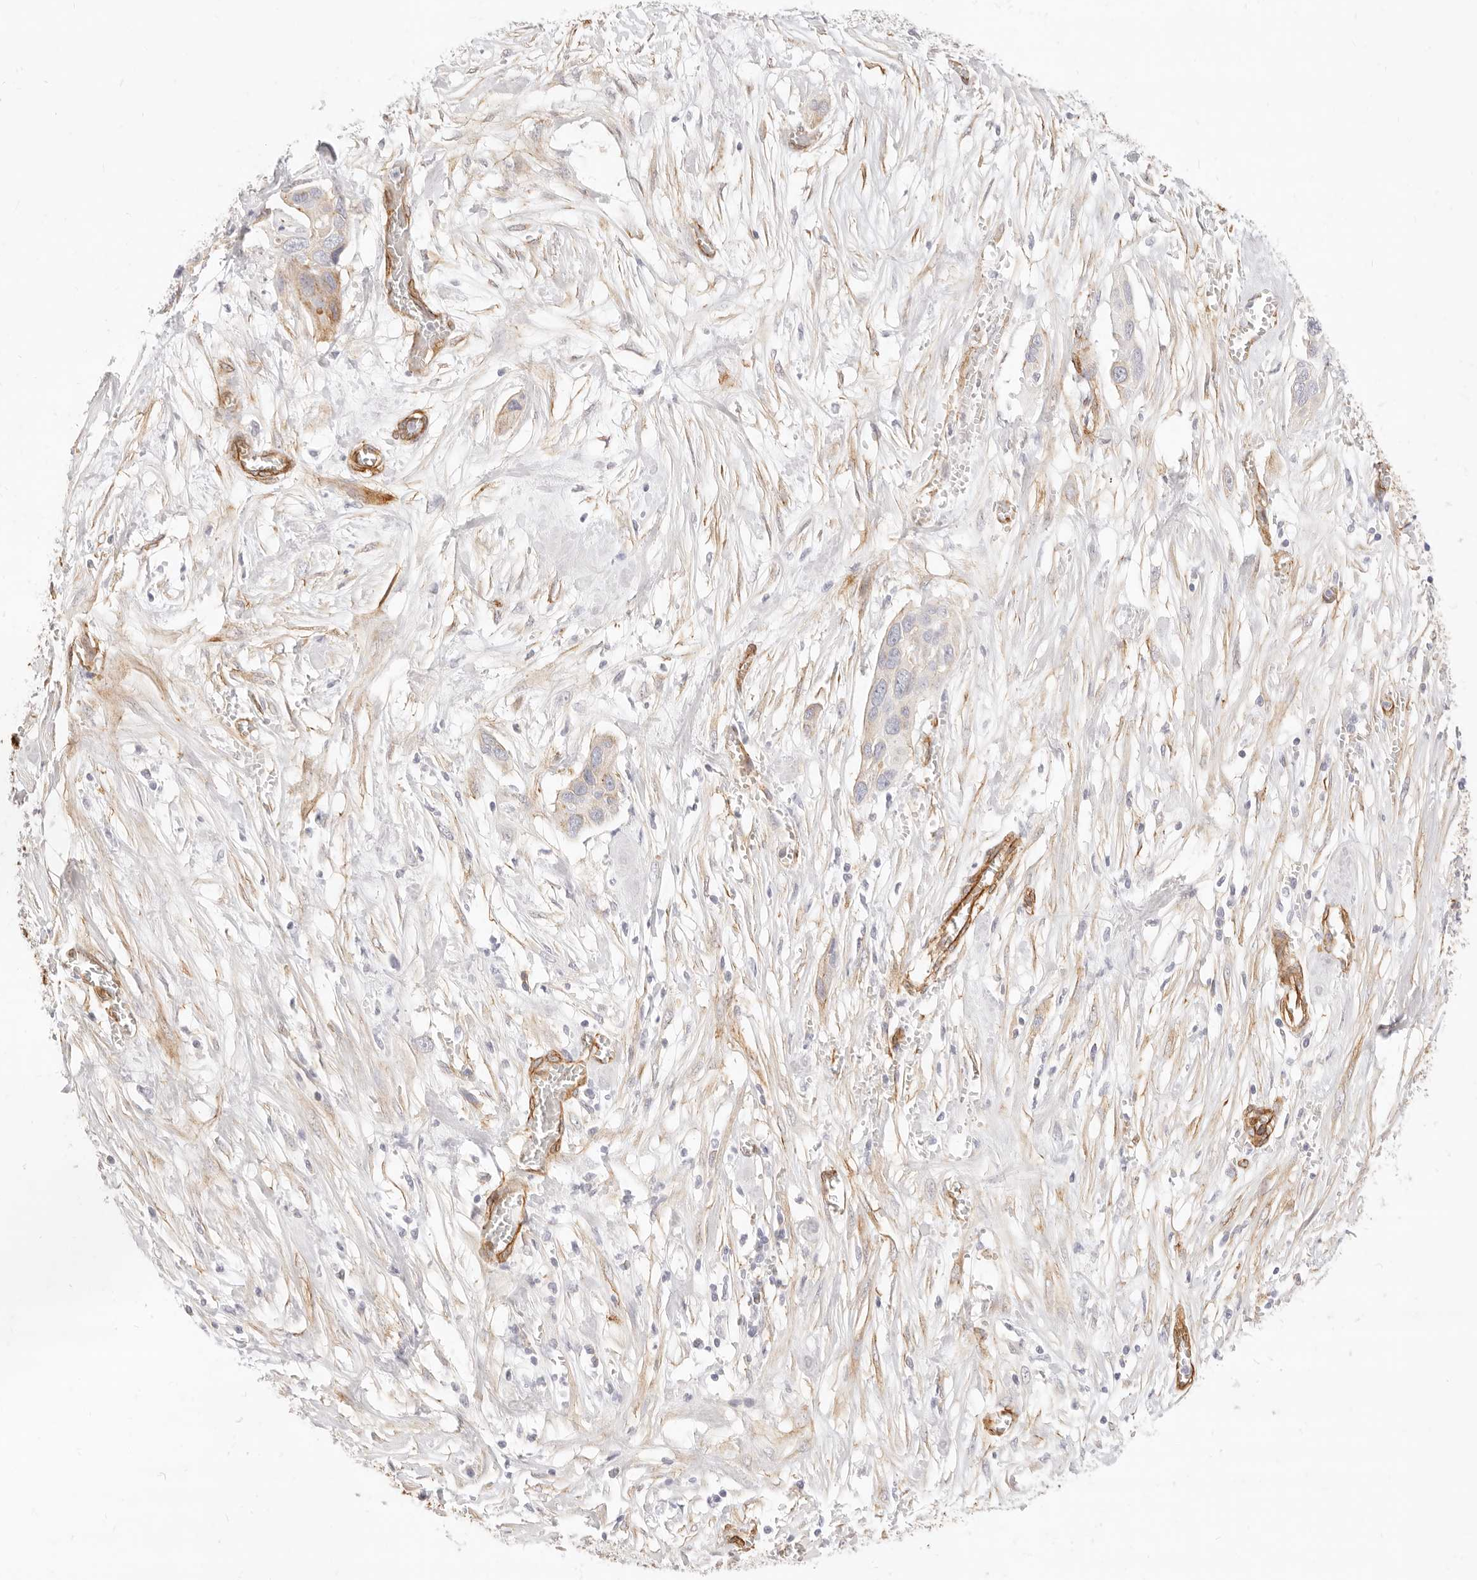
{"staining": {"intensity": "weak", "quantity": "<25%", "location": "cytoplasmic/membranous"}, "tissue": "pancreatic cancer", "cell_type": "Tumor cells", "image_type": "cancer", "snomed": [{"axis": "morphology", "description": "Adenocarcinoma, NOS"}, {"axis": "topography", "description": "Pancreas"}], "caption": "High magnification brightfield microscopy of pancreatic cancer stained with DAB (3,3'-diaminobenzidine) (brown) and counterstained with hematoxylin (blue): tumor cells show no significant expression.", "gene": "NUS1", "patient": {"sex": "female", "age": 60}}